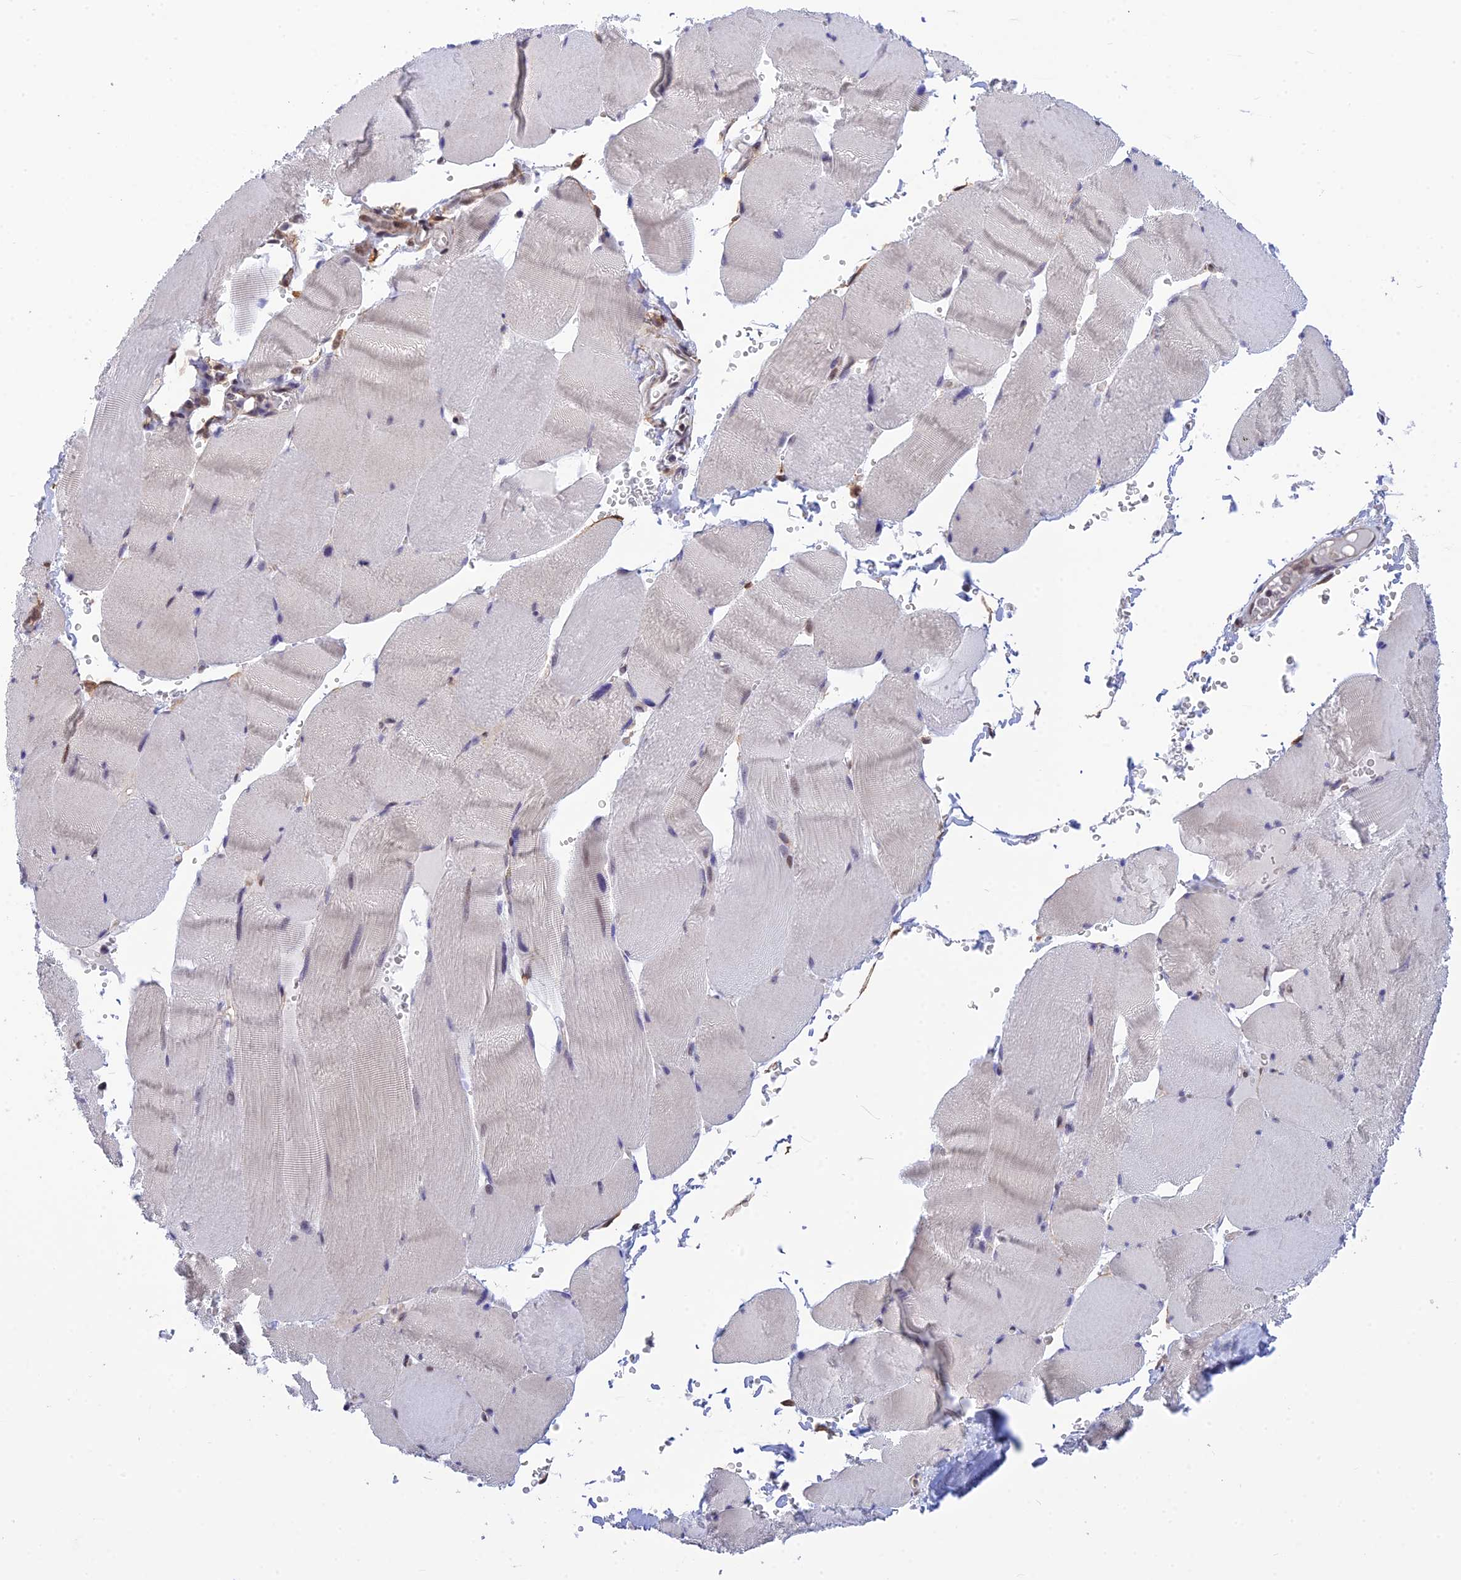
{"staining": {"intensity": "negative", "quantity": "none", "location": "none"}, "tissue": "skeletal muscle", "cell_type": "Myocytes", "image_type": "normal", "snomed": [{"axis": "morphology", "description": "Normal tissue, NOS"}, {"axis": "topography", "description": "Skeletal muscle"}, {"axis": "topography", "description": "Head-Neck"}], "caption": "Protein analysis of benign skeletal muscle shows no significant positivity in myocytes.", "gene": "TCEA1", "patient": {"sex": "male", "age": 66}}